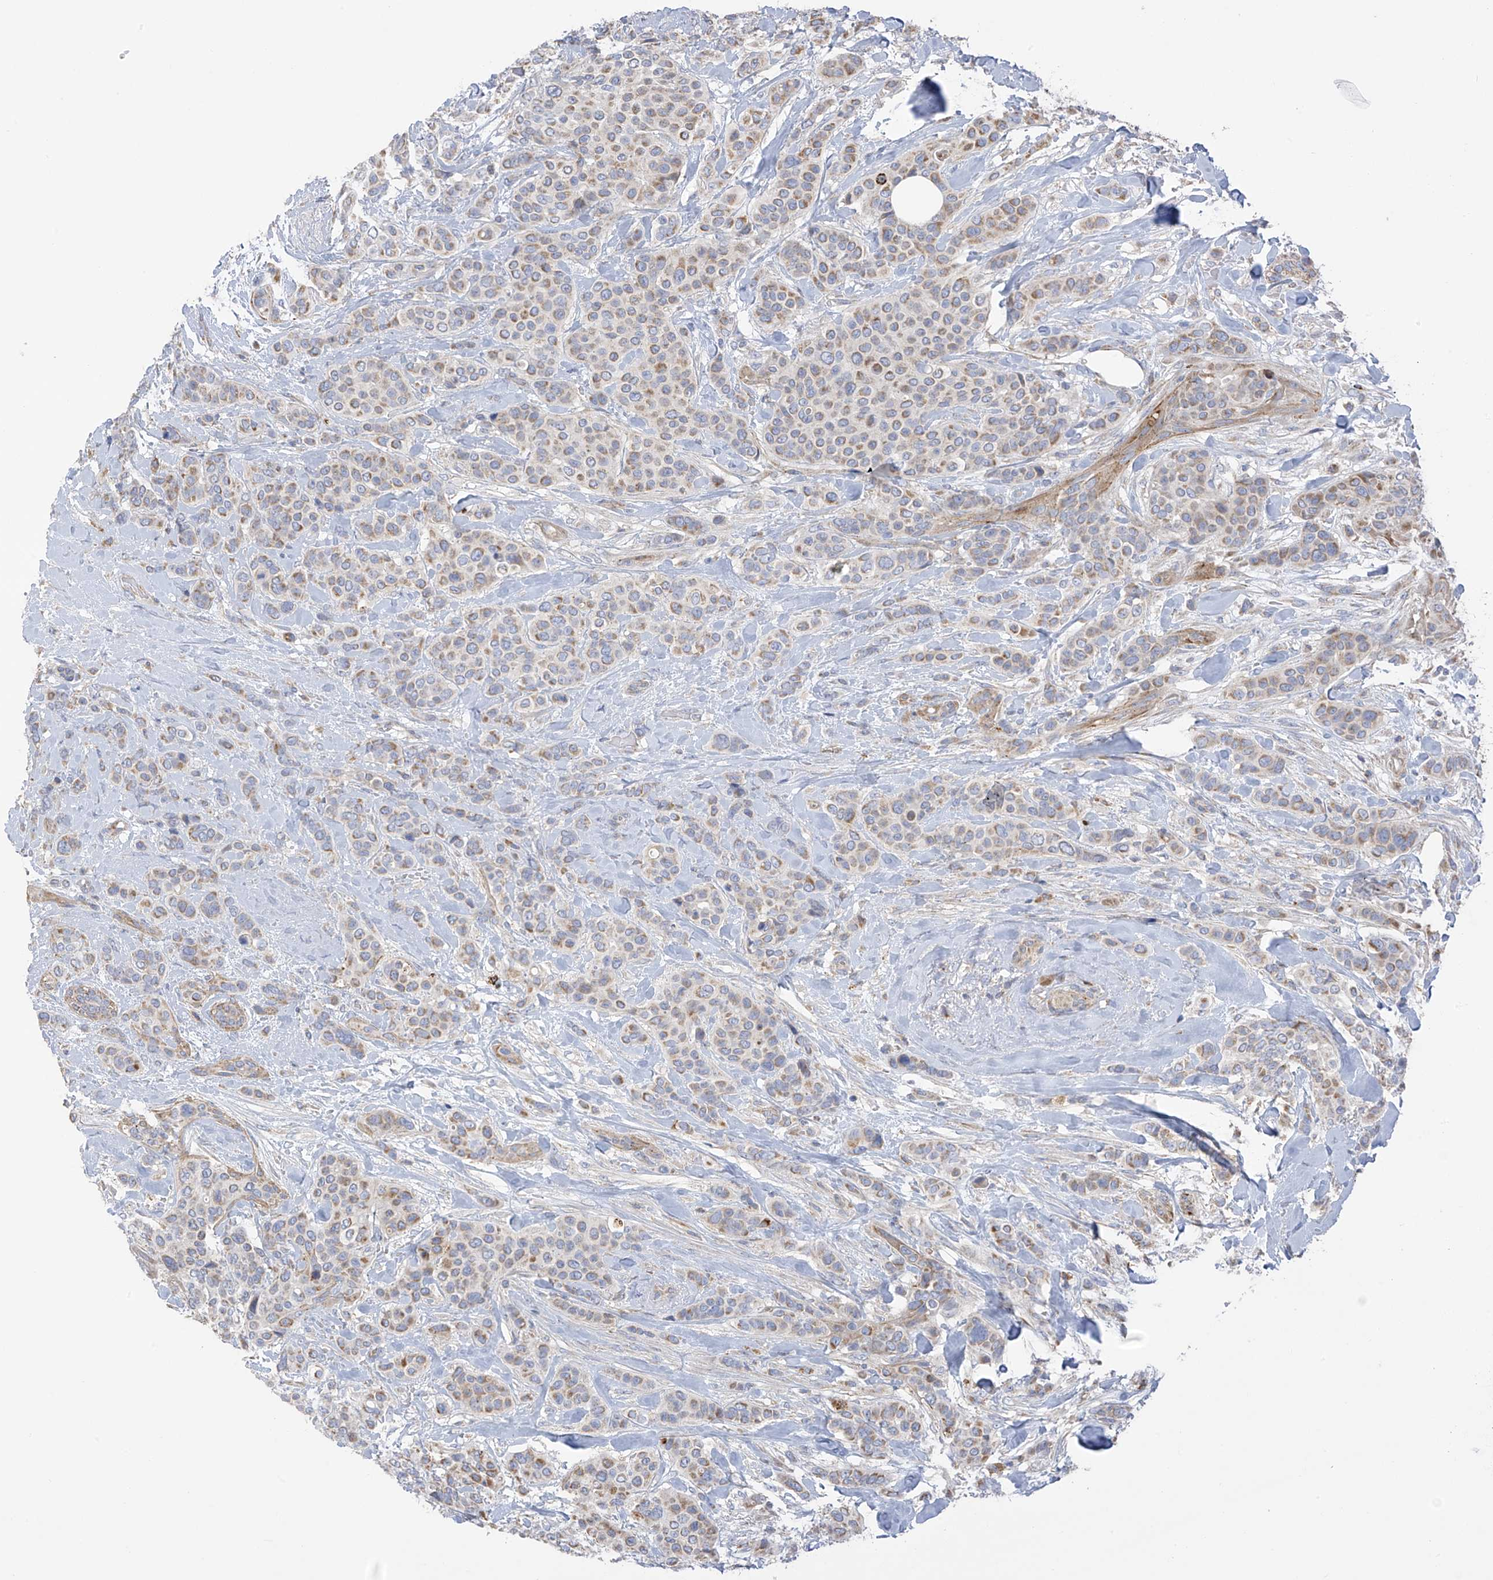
{"staining": {"intensity": "moderate", "quantity": "<25%", "location": "cytoplasmic/membranous"}, "tissue": "breast cancer", "cell_type": "Tumor cells", "image_type": "cancer", "snomed": [{"axis": "morphology", "description": "Lobular carcinoma"}, {"axis": "topography", "description": "Breast"}], "caption": "Breast cancer tissue shows moderate cytoplasmic/membranous staining in about <25% of tumor cells, visualized by immunohistochemistry. The staining was performed using DAB to visualize the protein expression in brown, while the nuclei were stained in blue with hematoxylin (Magnification: 20x).", "gene": "ITM2B", "patient": {"sex": "female", "age": 51}}